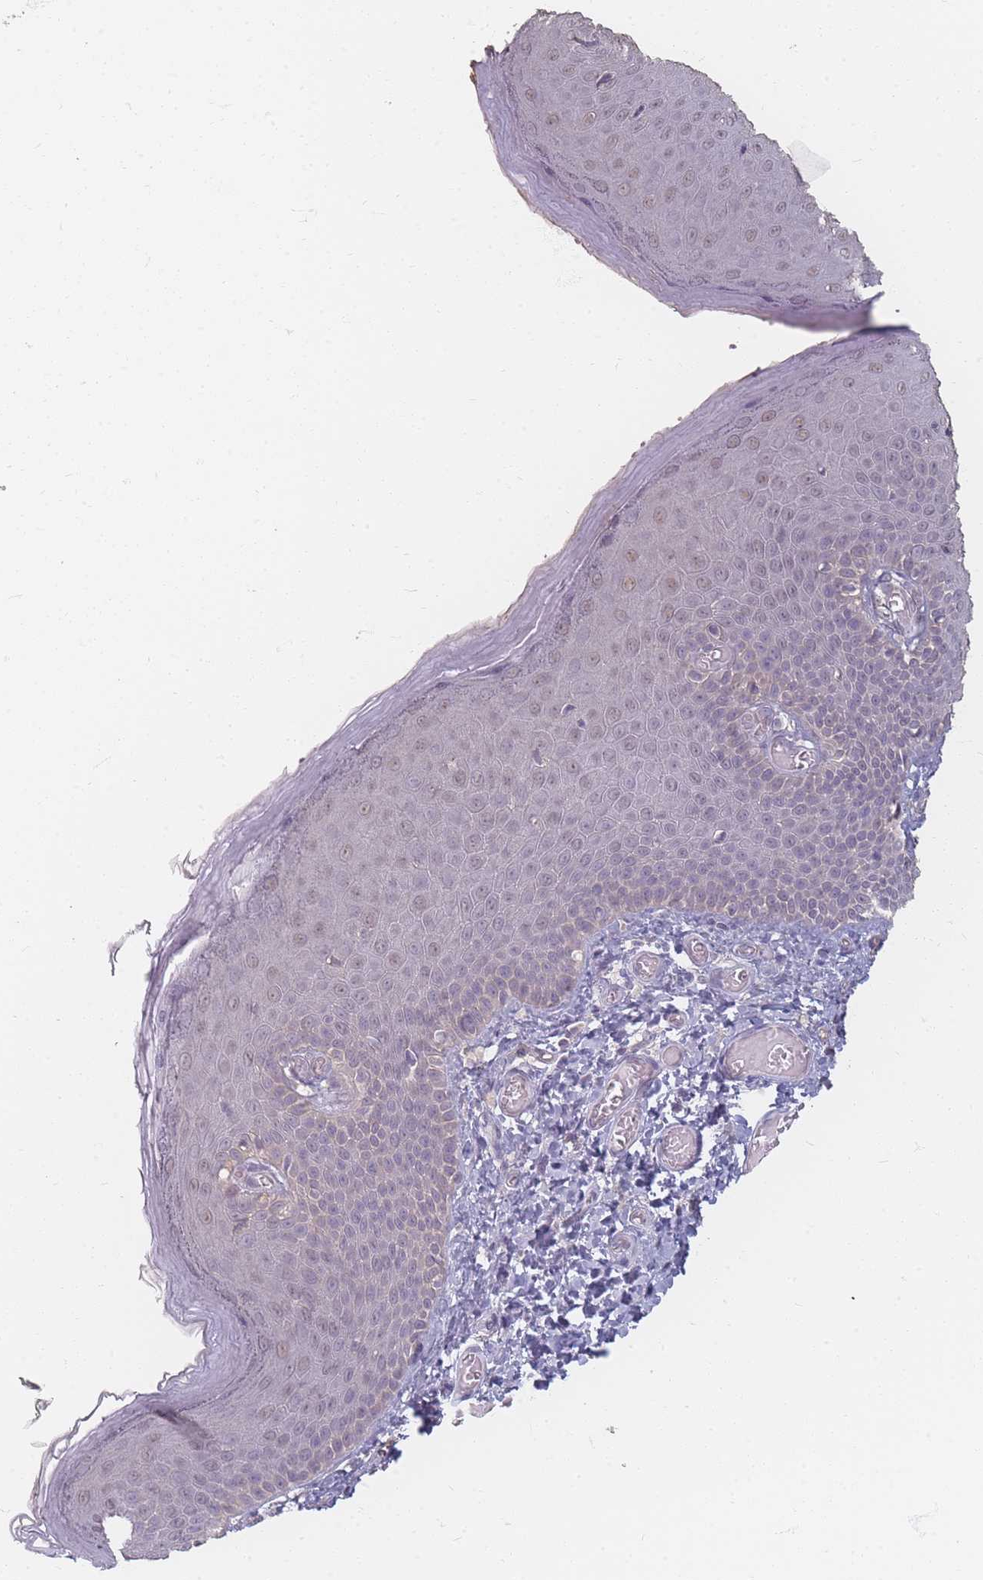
{"staining": {"intensity": "weak", "quantity": "<25%", "location": "nuclear"}, "tissue": "skin", "cell_type": "Epidermal cells", "image_type": "normal", "snomed": [{"axis": "morphology", "description": "Normal tissue, NOS"}, {"axis": "topography", "description": "Anal"}], "caption": "IHC of normal human skin demonstrates no positivity in epidermal cells.", "gene": "RFTN1", "patient": {"sex": "female", "age": 40}}